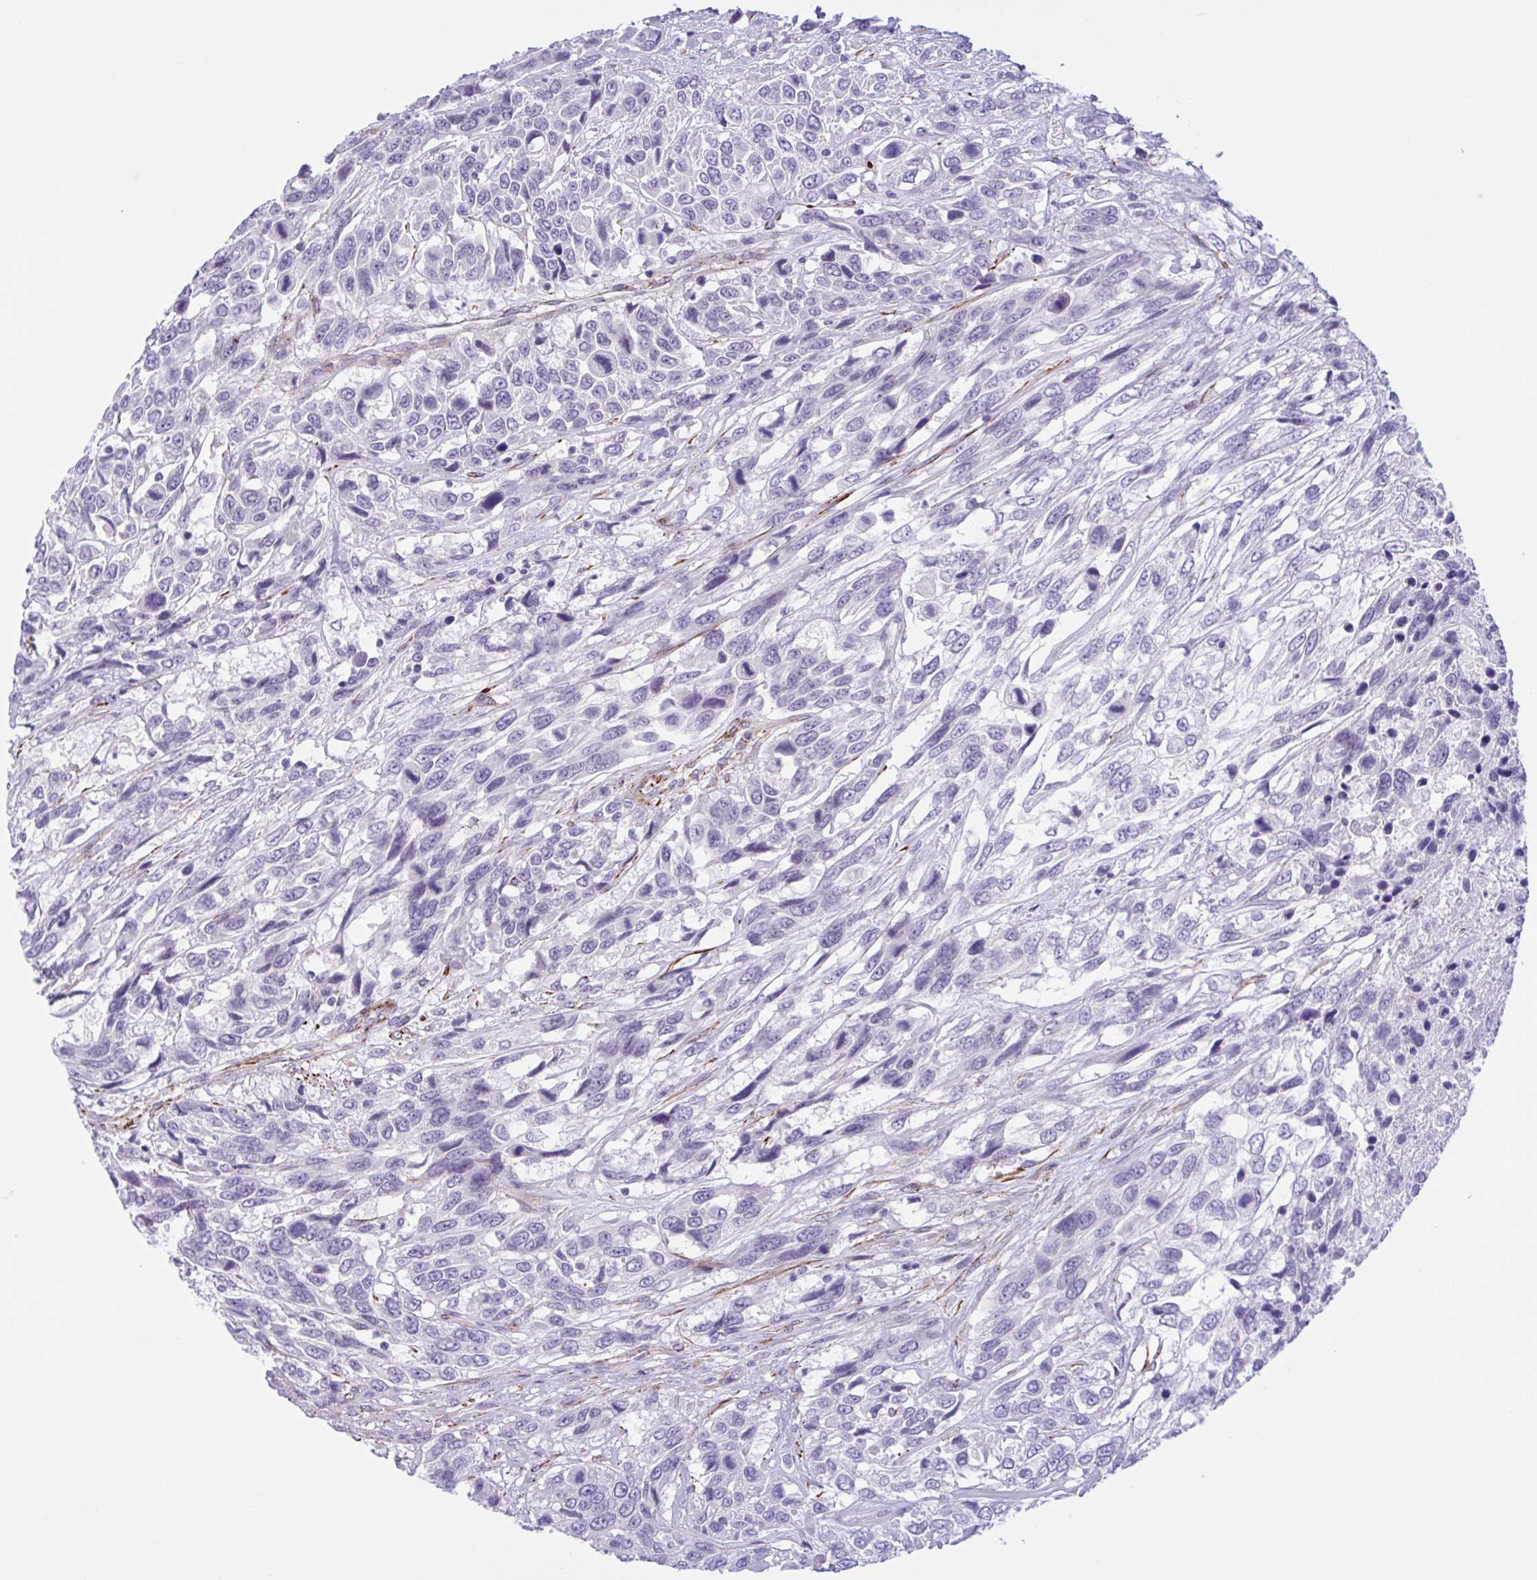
{"staining": {"intensity": "negative", "quantity": "none", "location": "none"}, "tissue": "urothelial cancer", "cell_type": "Tumor cells", "image_type": "cancer", "snomed": [{"axis": "morphology", "description": "Urothelial carcinoma, High grade"}, {"axis": "topography", "description": "Urinary bladder"}], "caption": "IHC of human urothelial carcinoma (high-grade) exhibits no expression in tumor cells. The staining was performed using DAB to visualize the protein expression in brown, while the nuclei were stained in blue with hematoxylin (Magnification: 20x).", "gene": "AHCYL2", "patient": {"sex": "female", "age": 70}}